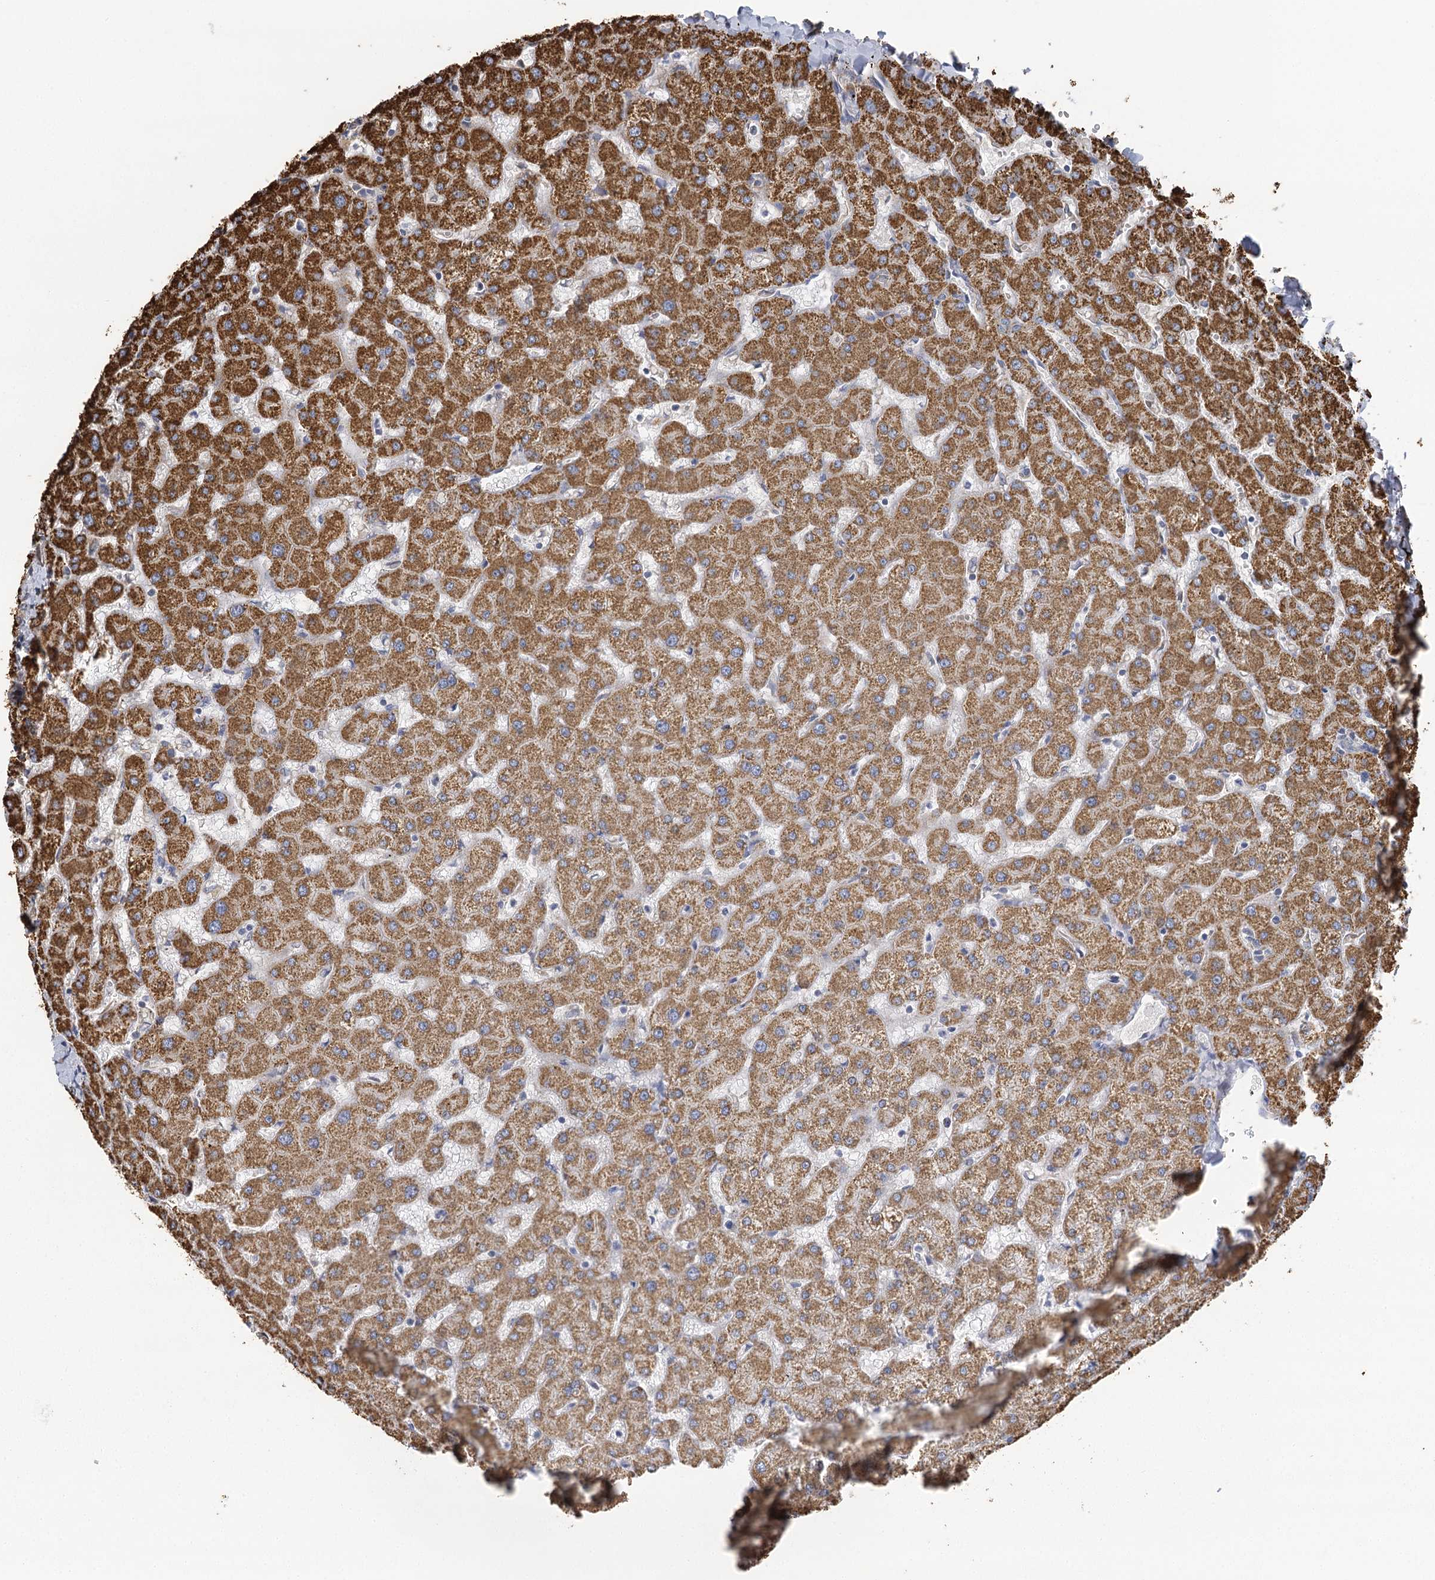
{"staining": {"intensity": "weak", "quantity": "25%-75%", "location": "cytoplasmic/membranous"}, "tissue": "liver", "cell_type": "Cholangiocytes", "image_type": "normal", "snomed": [{"axis": "morphology", "description": "Normal tissue, NOS"}, {"axis": "topography", "description": "Liver"}], "caption": "Immunohistochemistry micrograph of unremarkable liver: human liver stained using IHC displays low levels of weak protein expression localized specifically in the cytoplasmic/membranous of cholangiocytes, appearing as a cytoplasmic/membranous brown color.", "gene": "IL11RA", "patient": {"sex": "female", "age": 63}}